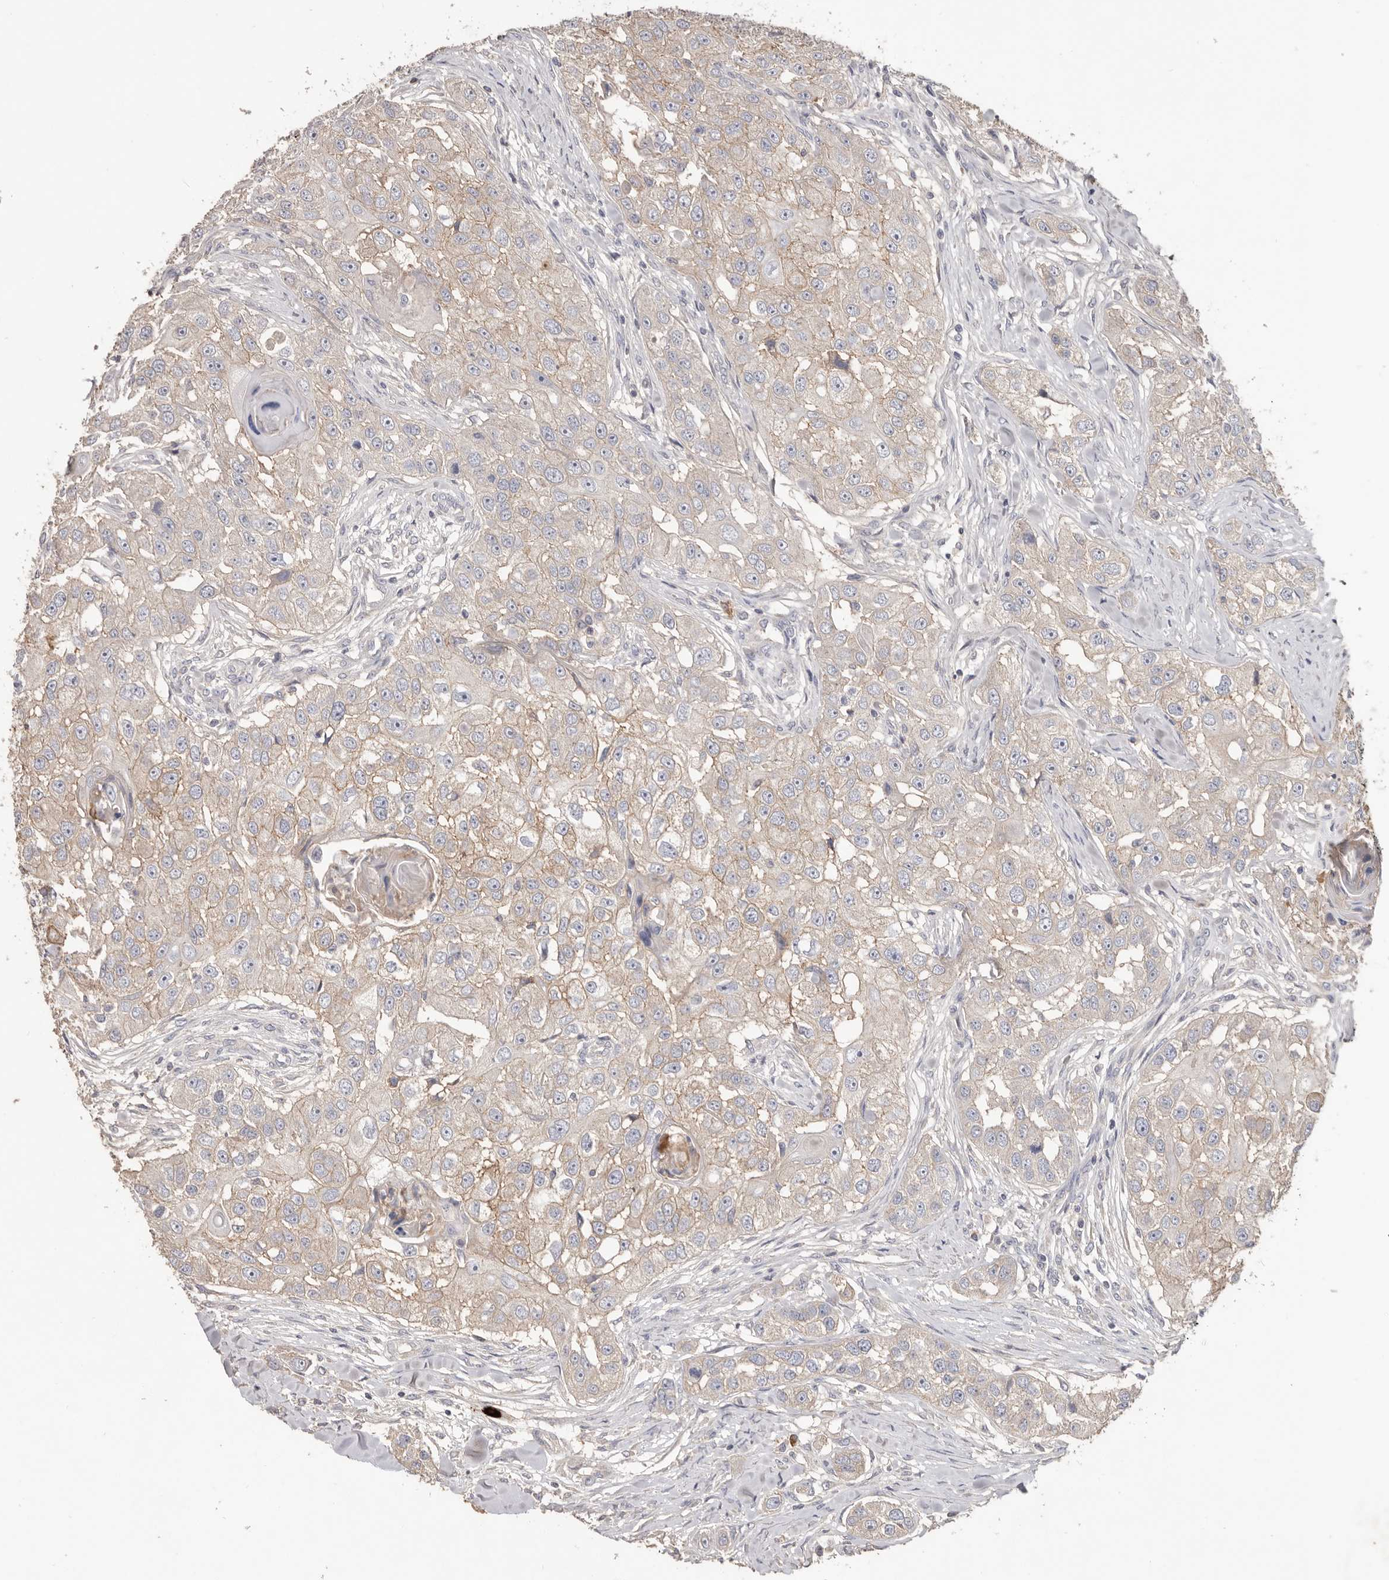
{"staining": {"intensity": "weak", "quantity": ">75%", "location": "cytoplasmic/membranous"}, "tissue": "head and neck cancer", "cell_type": "Tumor cells", "image_type": "cancer", "snomed": [{"axis": "morphology", "description": "Normal tissue, NOS"}, {"axis": "morphology", "description": "Squamous cell carcinoma, NOS"}, {"axis": "topography", "description": "Skeletal muscle"}, {"axis": "topography", "description": "Head-Neck"}], "caption": "Protein expression analysis of human head and neck cancer (squamous cell carcinoma) reveals weak cytoplasmic/membranous expression in about >75% of tumor cells.", "gene": "HCAR2", "patient": {"sex": "male", "age": 51}}